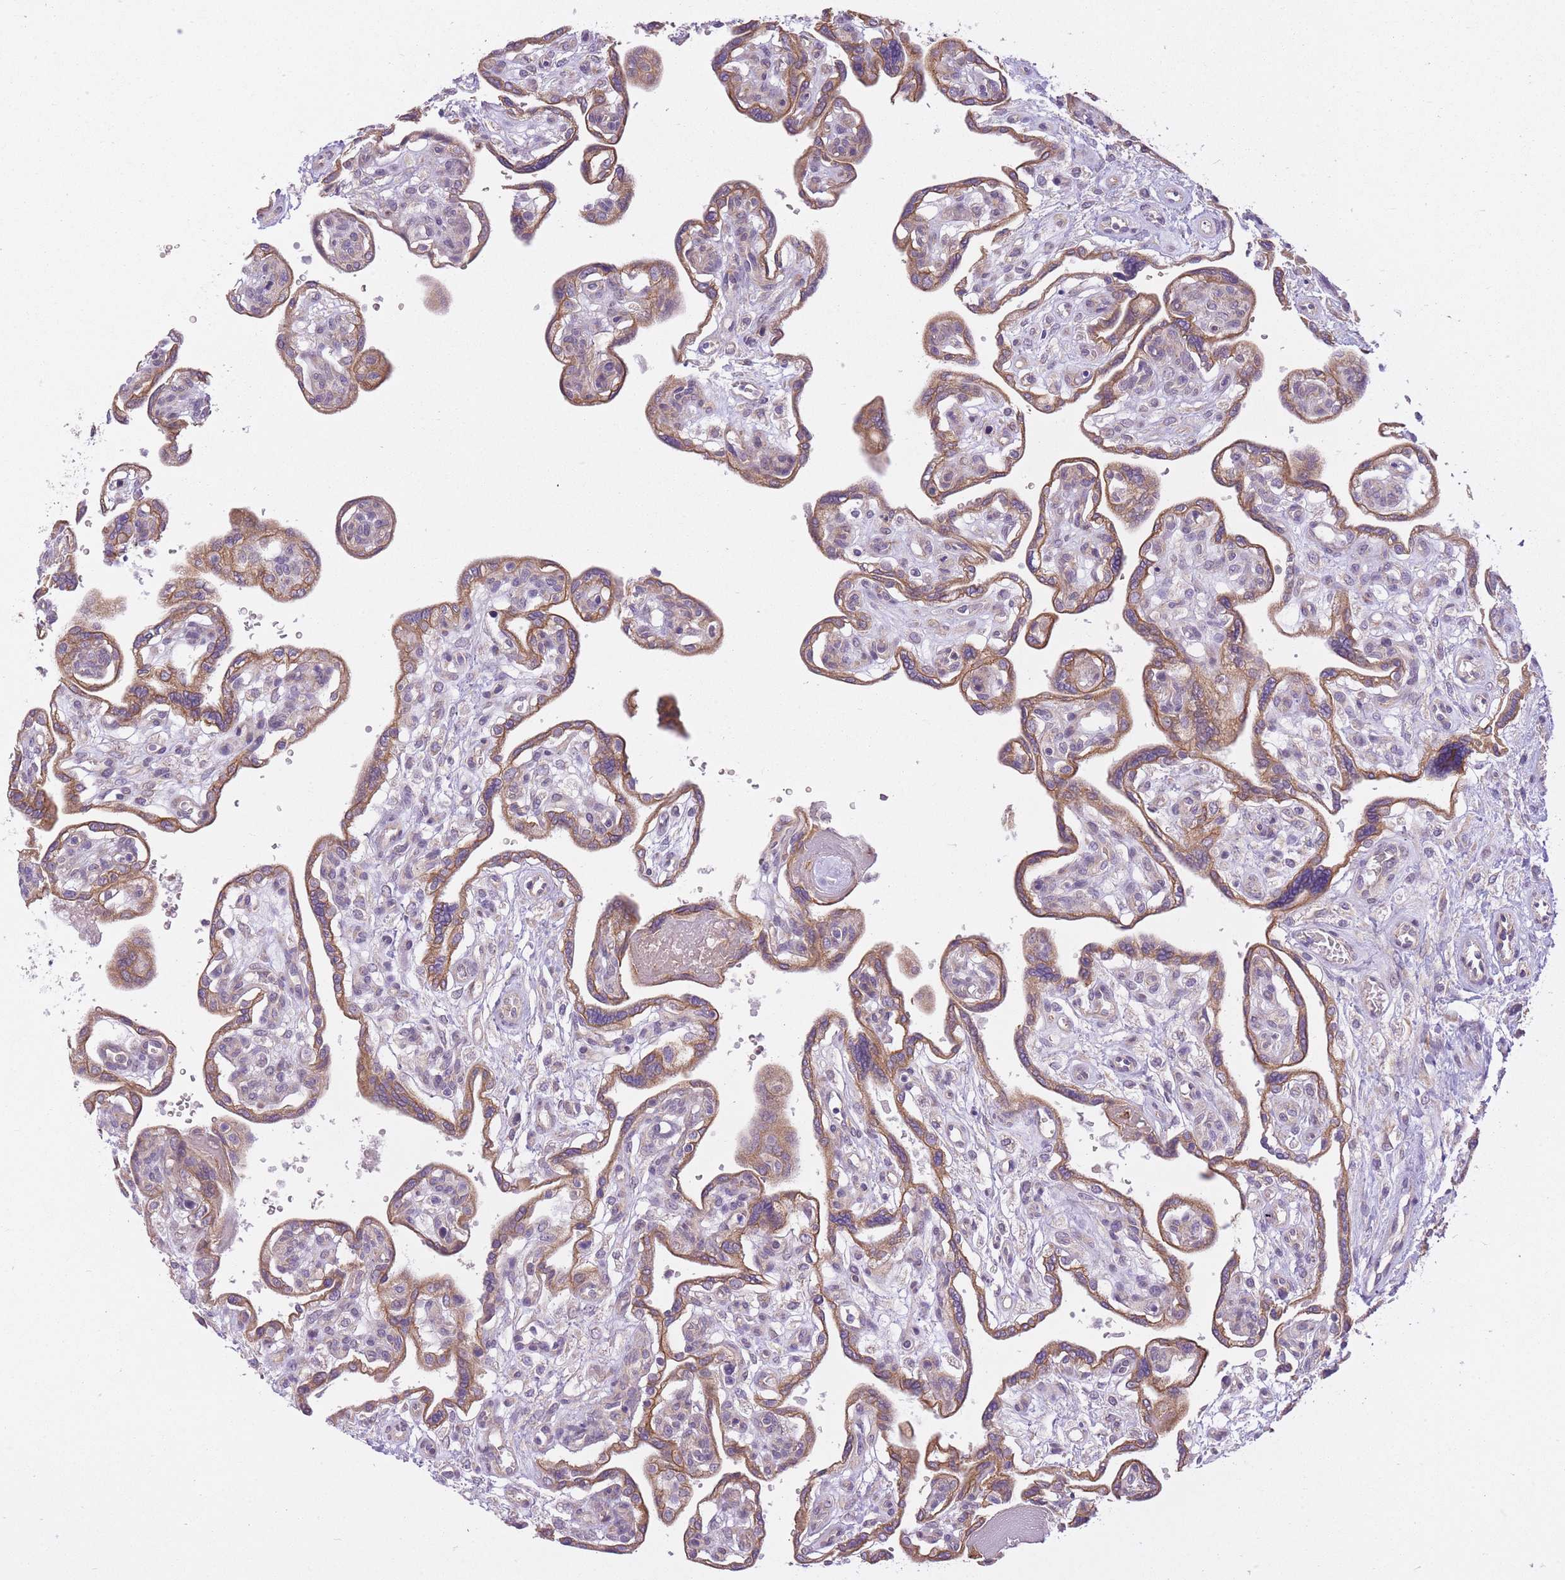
{"staining": {"intensity": "moderate", "quantity": ">75%", "location": "cytoplasmic/membranous"}, "tissue": "placenta", "cell_type": "Decidual cells", "image_type": "normal", "snomed": [{"axis": "morphology", "description": "Normal tissue, NOS"}, {"axis": "topography", "description": "Placenta"}], "caption": "Protein analysis of normal placenta demonstrates moderate cytoplasmic/membranous staining in about >75% of decidual cells. Using DAB (brown) and hematoxylin (blue) stains, captured at high magnification using brightfield microscopy.", "gene": "REV1", "patient": {"sex": "female", "age": 39}}